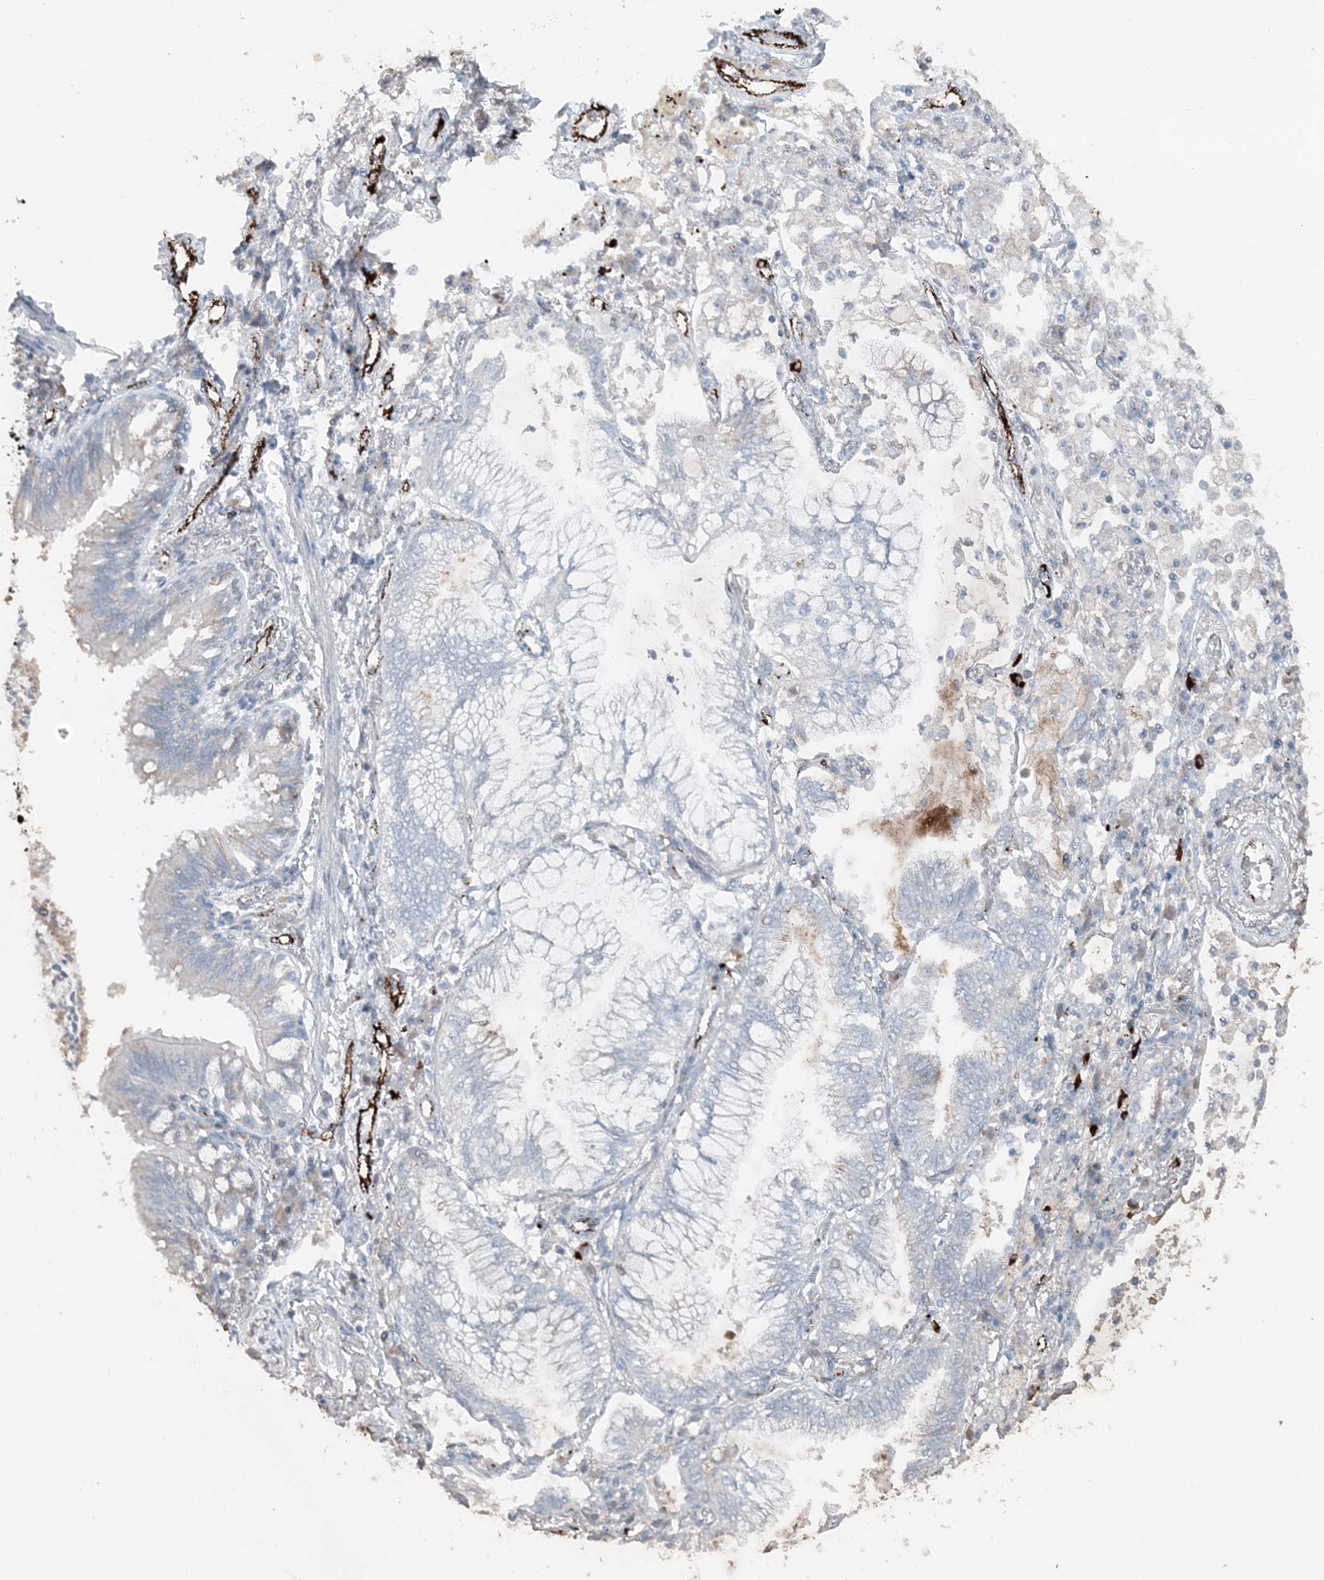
{"staining": {"intensity": "negative", "quantity": "none", "location": "none"}, "tissue": "lung cancer", "cell_type": "Tumor cells", "image_type": "cancer", "snomed": [{"axis": "morphology", "description": "Adenocarcinoma, NOS"}, {"axis": "topography", "description": "Lung"}], "caption": "DAB (3,3'-diaminobenzidine) immunohistochemical staining of lung cancer displays no significant expression in tumor cells.", "gene": "ELOVL7", "patient": {"sex": "female", "age": 70}}